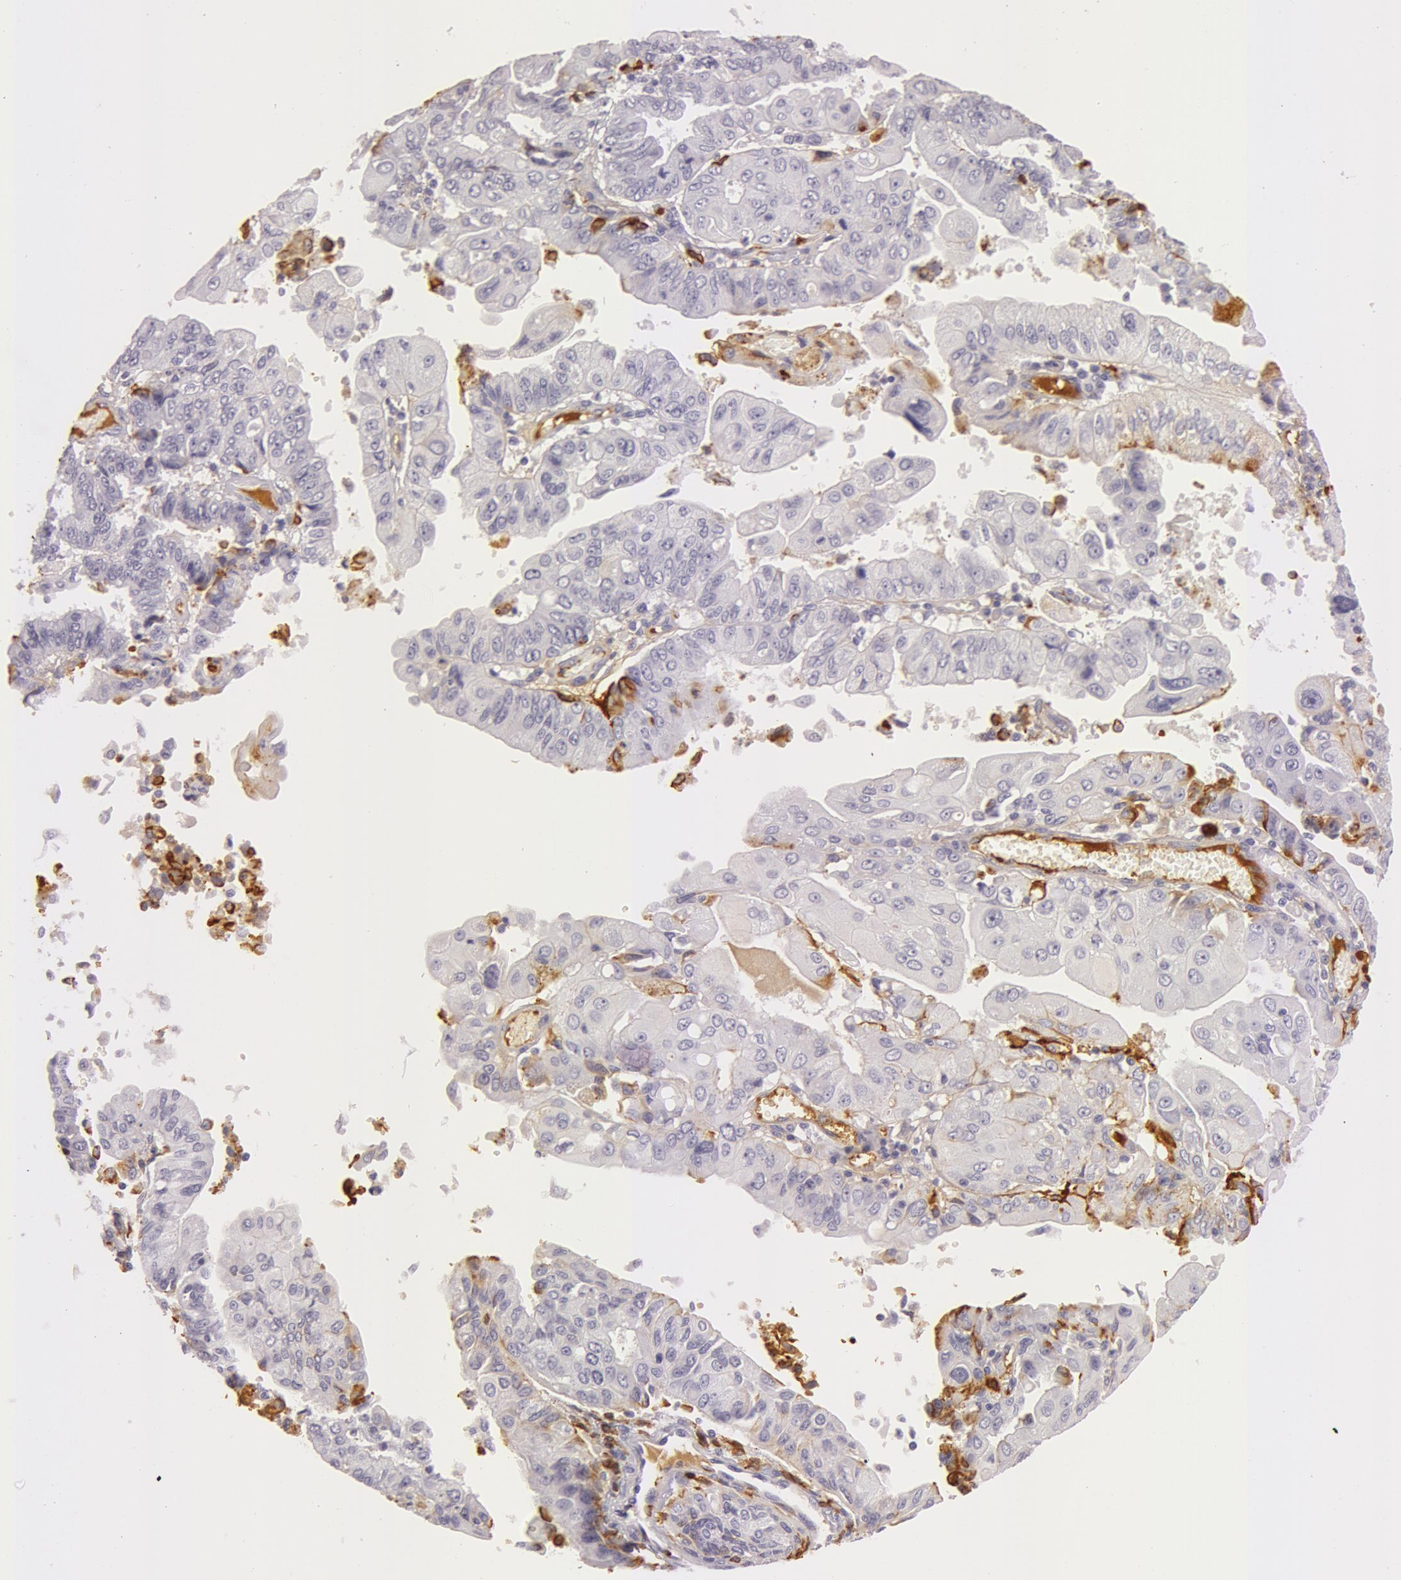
{"staining": {"intensity": "moderate", "quantity": "<25%", "location": "cytoplasmic/membranous"}, "tissue": "endometrial cancer", "cell_type": "Tumor cells", "image_type": "cancer", "snomed": [{"axis": "morphology", "description": "Adenocarcinoma, NOS"}, {"axis": "topography", "description": "Endometrium"}], "caption": "Endometrial cancer (adenocarcinoma) was stained to show a protein in brown. There is low levels of moderate cytoplasmic/membranous staining in about <25% of tumor cells. Nuclei are stained in blue.", "gene": "C4BPA", "patient": {"sex": "female", "age": 75}}